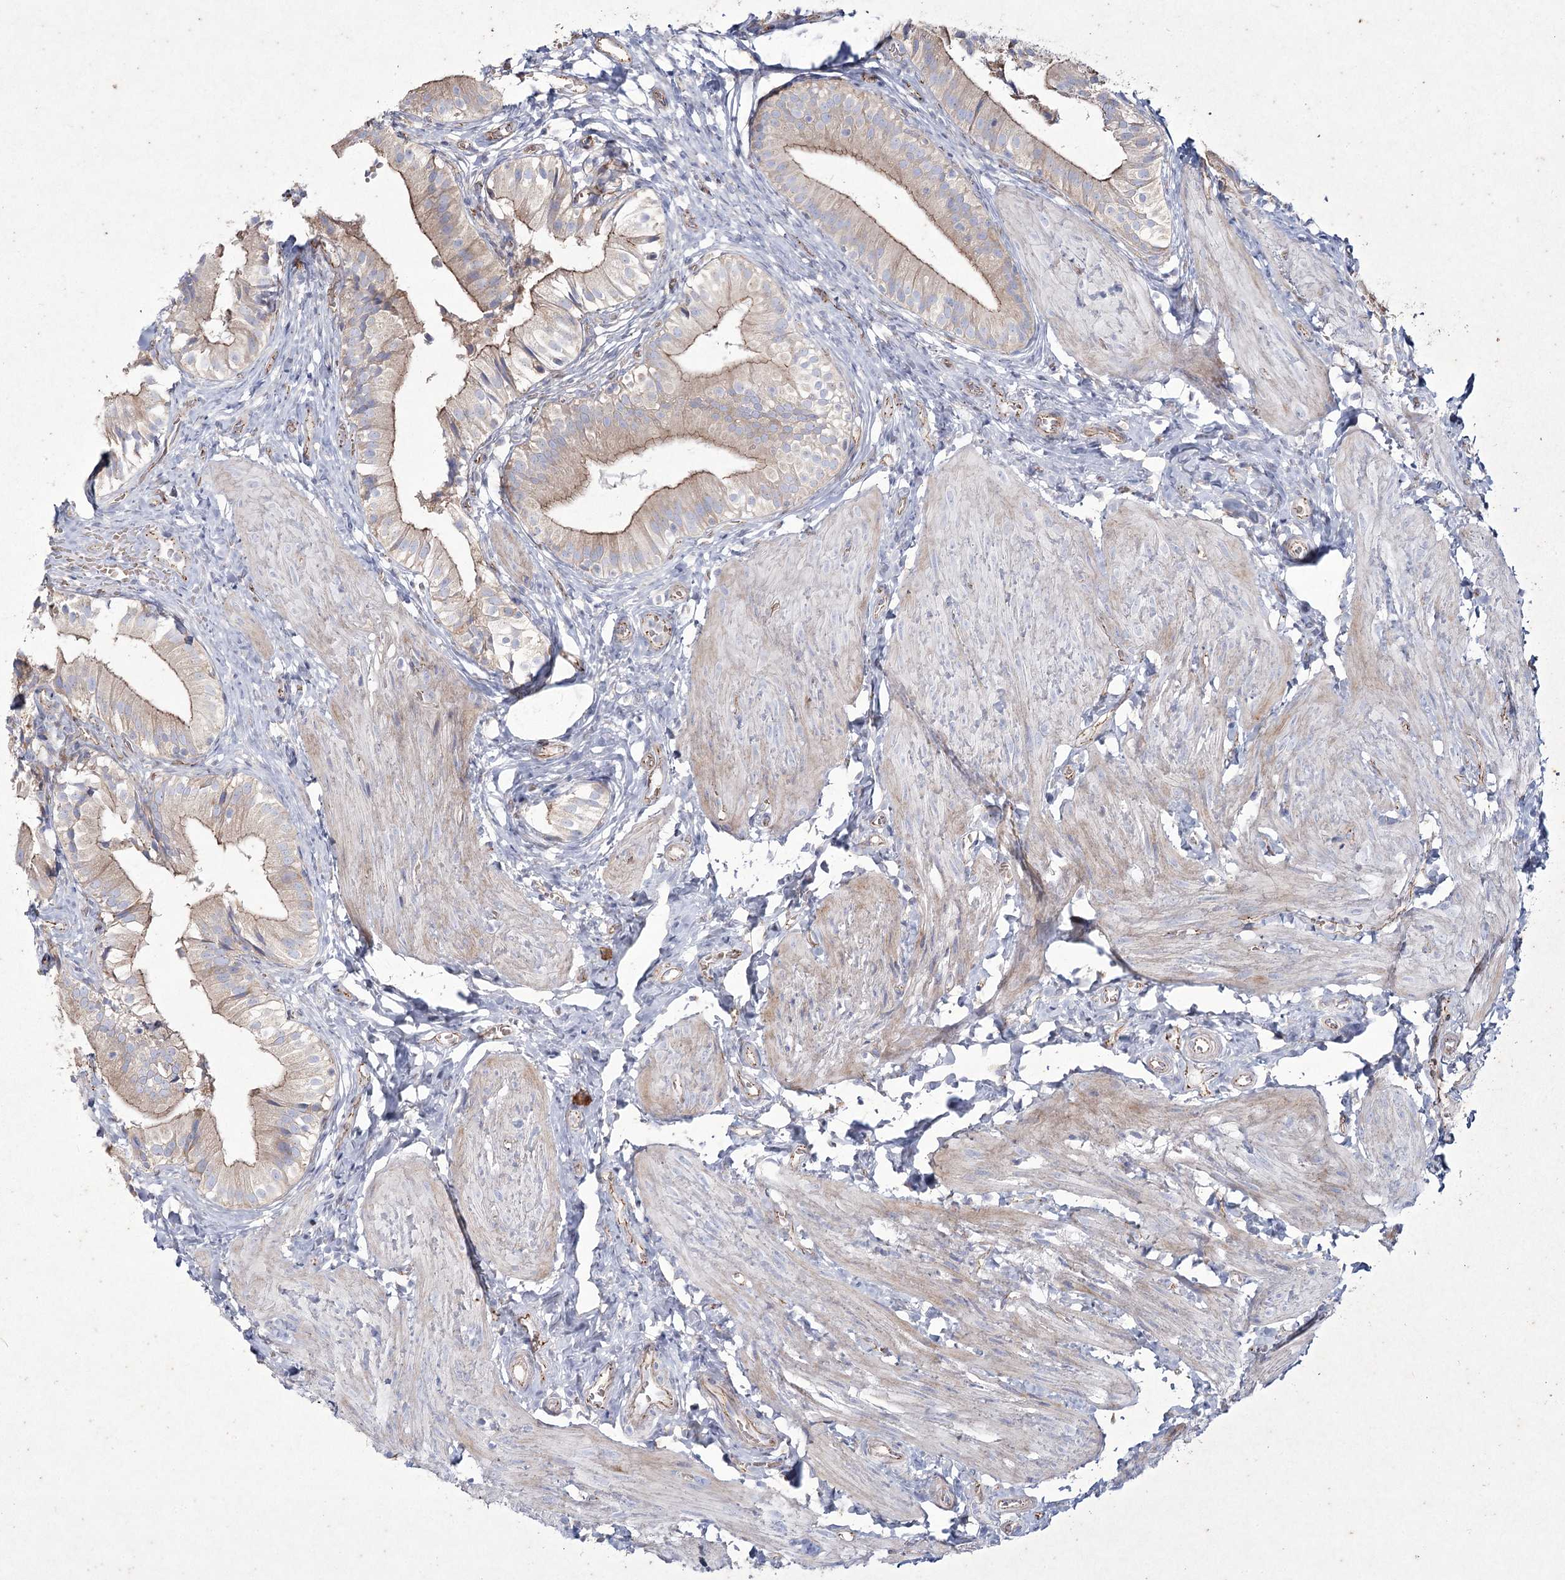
{"staining": {"intensity": "moderate", "quantity": ">75%", "location": "cytoplasmic/membranous"}, "tissue": "gallbladder", "cell_type": "Glandular cells", "image_type": "normal", "snomed": [{"axis": "morphology", "description": "Normal tissue, NOS"}, {"axis": "topography", "description": "Gallbladder"}], "caption": "DAB (3,3'-diaminobenzidine) immunohistochemical staining of unremarkable human gallbladder shows moderate cytoplasmic/membranous protein expression in approximately >75% of glandular cells. The staining was performed using DAB (3,3'-diaminobenzidine), with brown indicating positive protein expression. Nuclei are stained blue with hematoxylin.", "gene": "LDLRAD3", "patient": {"sex": "female", "age": 47}}